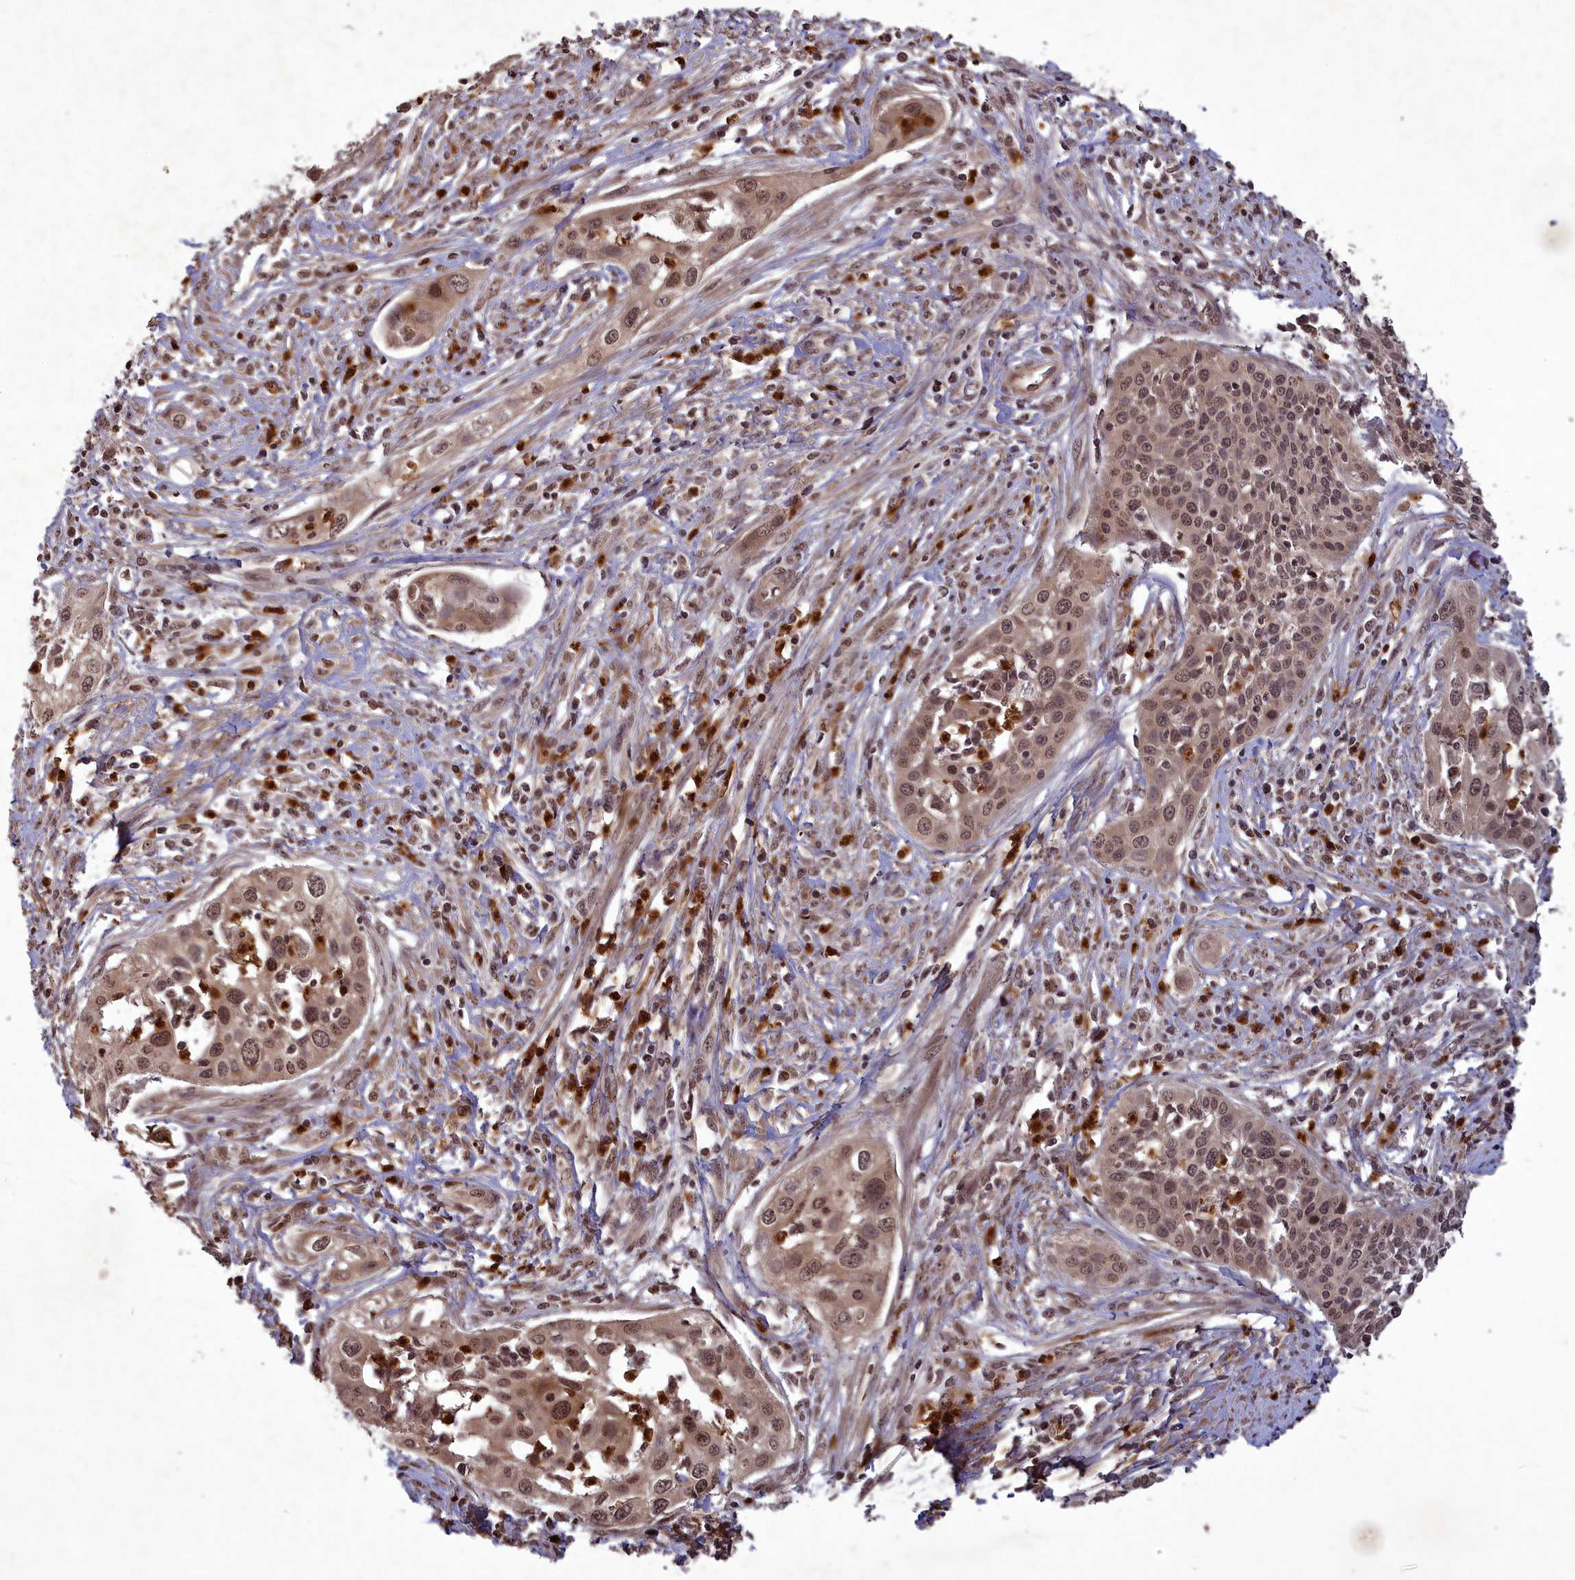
{"staining": {"intensity": "moderate", "quantity": ">75%", "location": "nuclear"}, "tissue": "cervical cancer", "cell_type": "Tumor cells", "image_type": "cancer", "snomed": [{"axis": "morphology", "description": "Squamous cell carcinoma, NOS"}, {"axis": "topography", "description": "Cervix"}], "caption": "Moderate nuclear staining for a protein is present in about >75% of tumor cells of cervical cancer using immunohistochemistry.", "gene": "SRMS", "patient": {"sex": "female", "age": 34}}